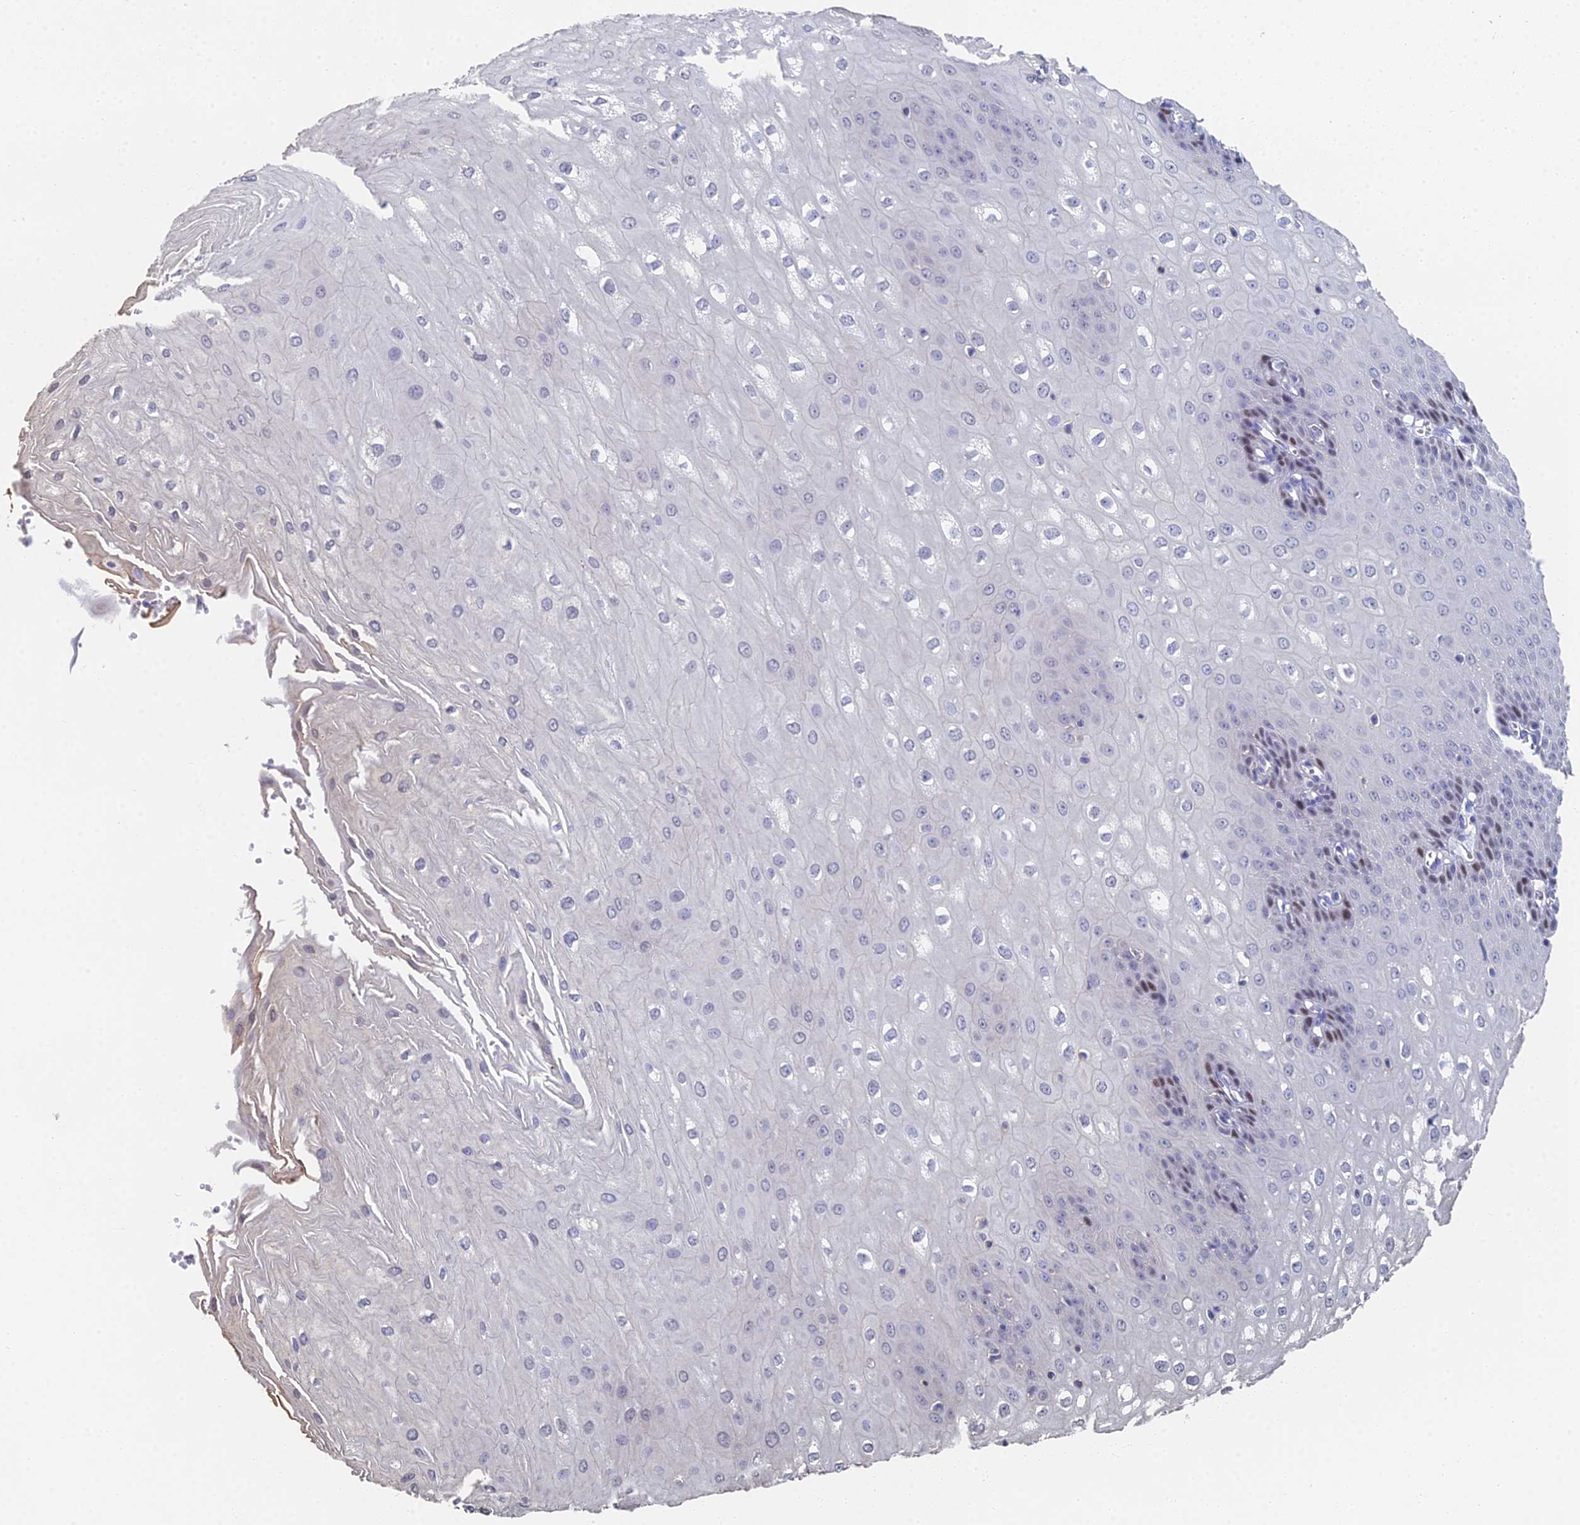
{"staining": {"intensity": "moderate", "quantity": "<25%", "location": "nuclear"}, "tissue": "esophagus", "cell_type": "Squamous epithelial cells", "image_type": "normal", "snomed": [{"axis": "morphology", "description": "Normal tissue, NOS"}, {"axis": "topography", "description": "Esophagus"}], "caption": "Moderate nuclear expression is present in approximately <25% of squamous epithelial cells in unremarkable esophagus.", "gene": "MCM2", "patient": {"sex": "male", "age": 60}}